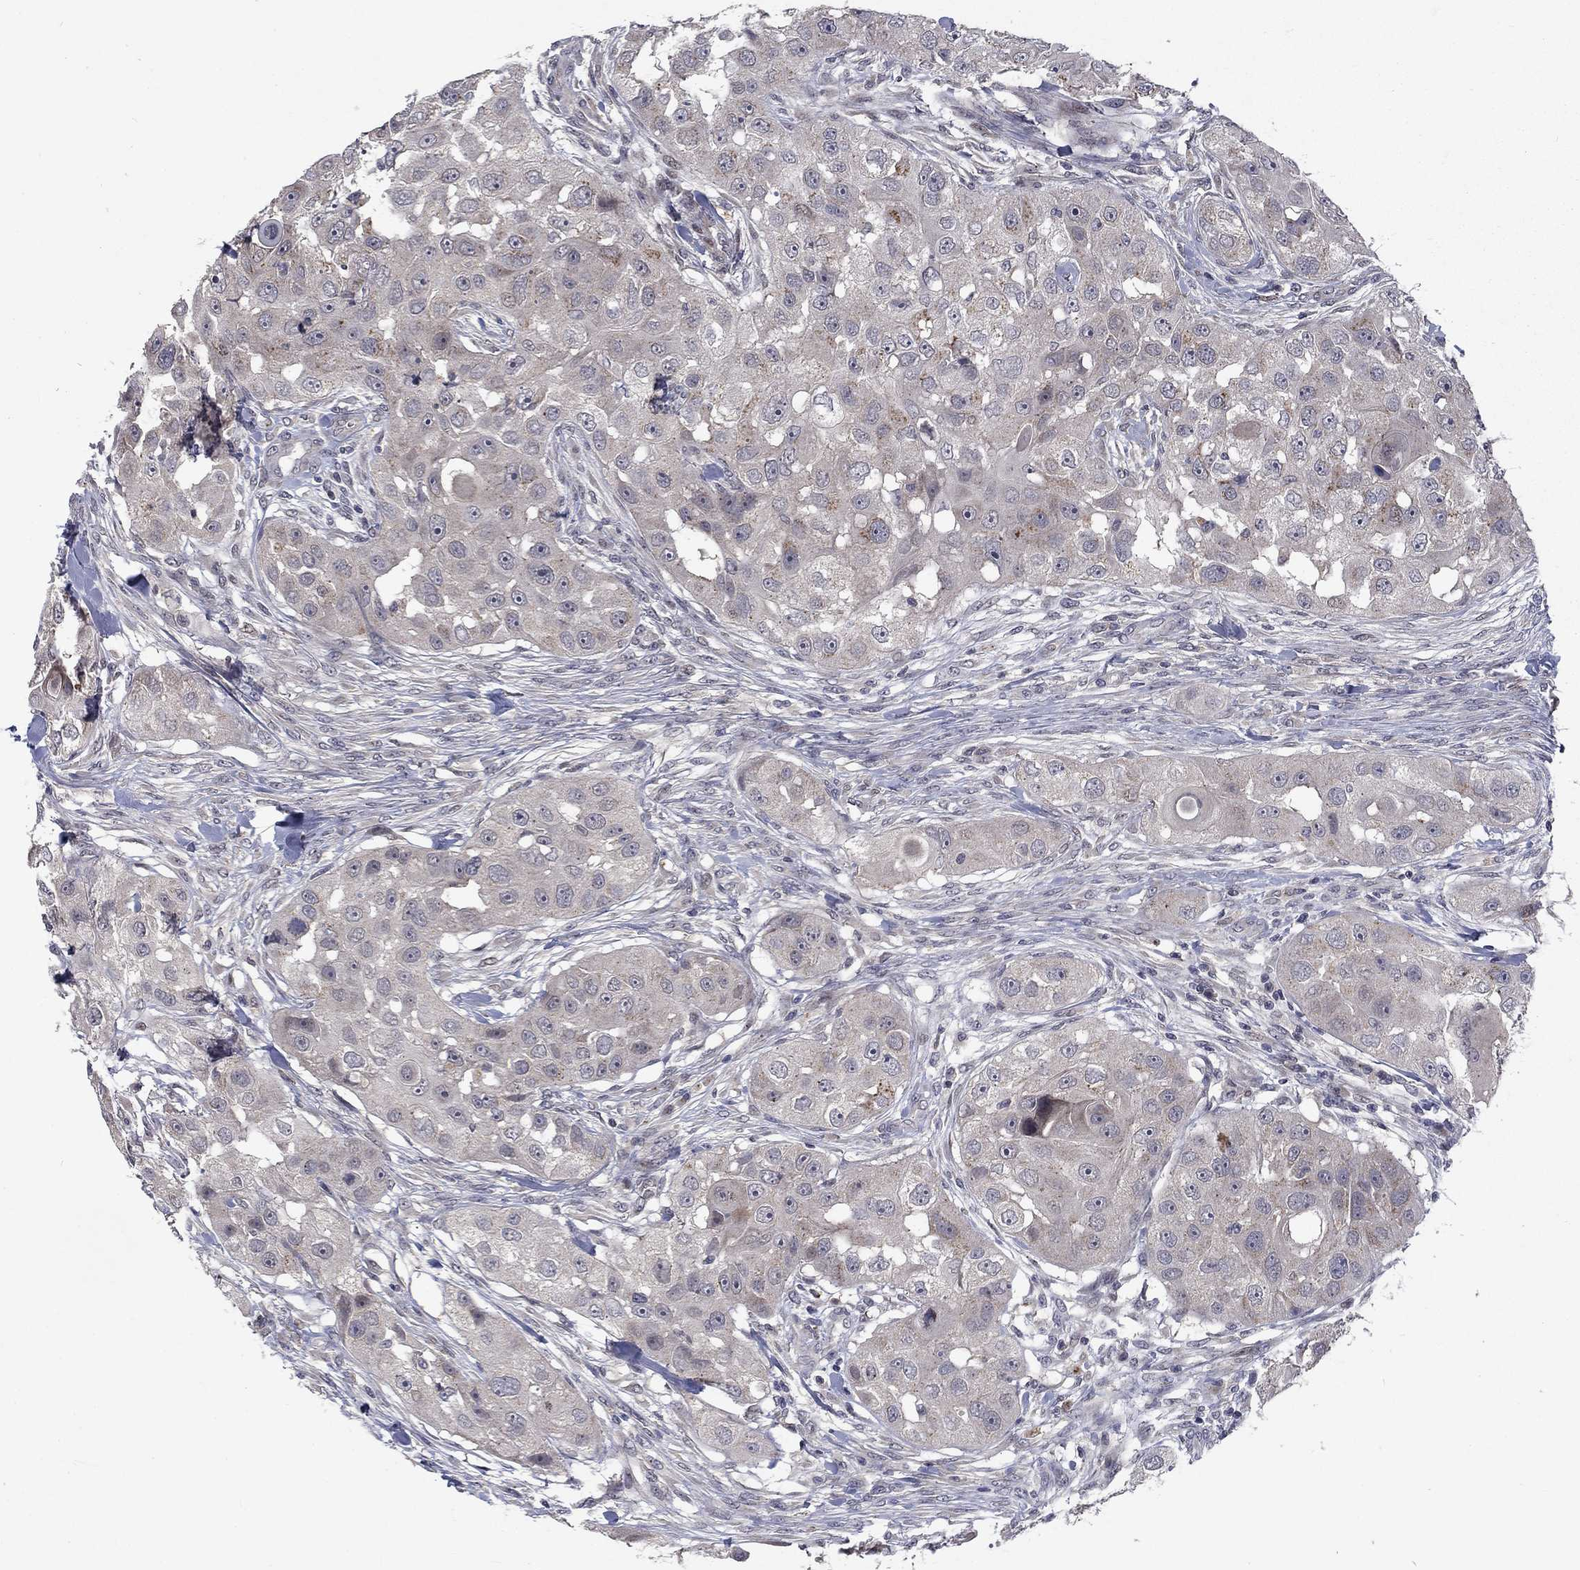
{"staining": {"intensity": "moderate", "quantity": "<25%", "location": "cytoplasmic/membranous"}, "tissue": "head and neck cancer", "cell_type": "Tumor cells", "image_type": "cancer", "snomed": [{"axis": "morphology", "description": "Squamous cell carcinoma, NOS"}, {"axis": "topography", "description": "Head-Neck"}], "caption": "Immunohistochemistry of human head and neck cancer exhibits low levels of moderate cytoplasmic/membranous positivity in about <25% of tumor cells.", "gene": "FAM3B", "patient": {"sex": "male", "age": 51}}